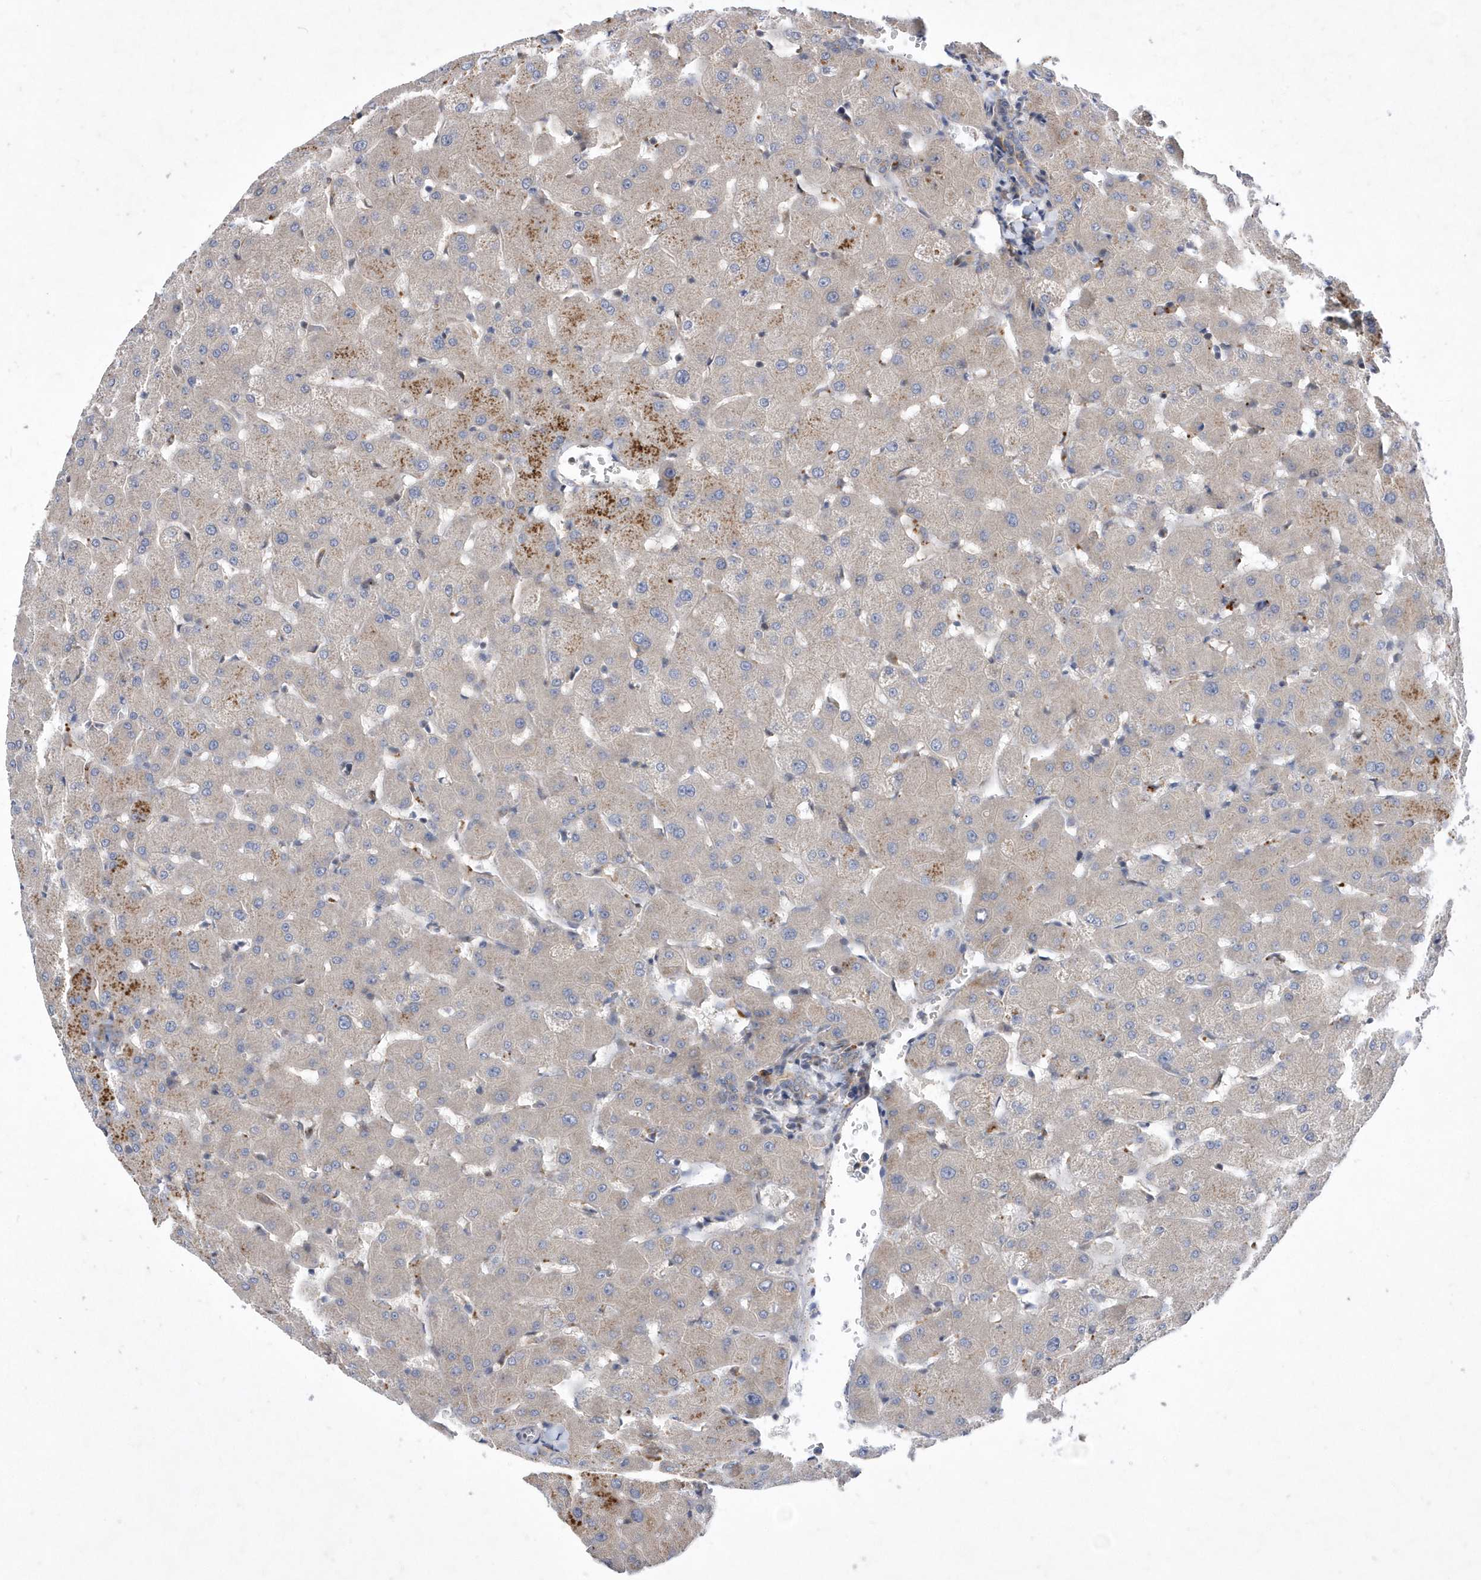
{"staining": {"intensity": "weak", "quantity": "25%-75%", "location": "cytoplasmic/membranous"}, "tissue": "liver", "cell_type": "Cholangiocytes", "image_type": "normal", "snomed": [{"axis": "morphology", "description": "Normal tissue, NOS"}, {"axis": "topography", "description": "Liver"}], "caption": "Protein expression analysis of unremarkable liver demonstrates weak cytoplasmic/membranous staining in approximately 25%-75% of cholangiocytes.", "gene": "LONRF2", "patient": {"sex": "female", "age": 63}}